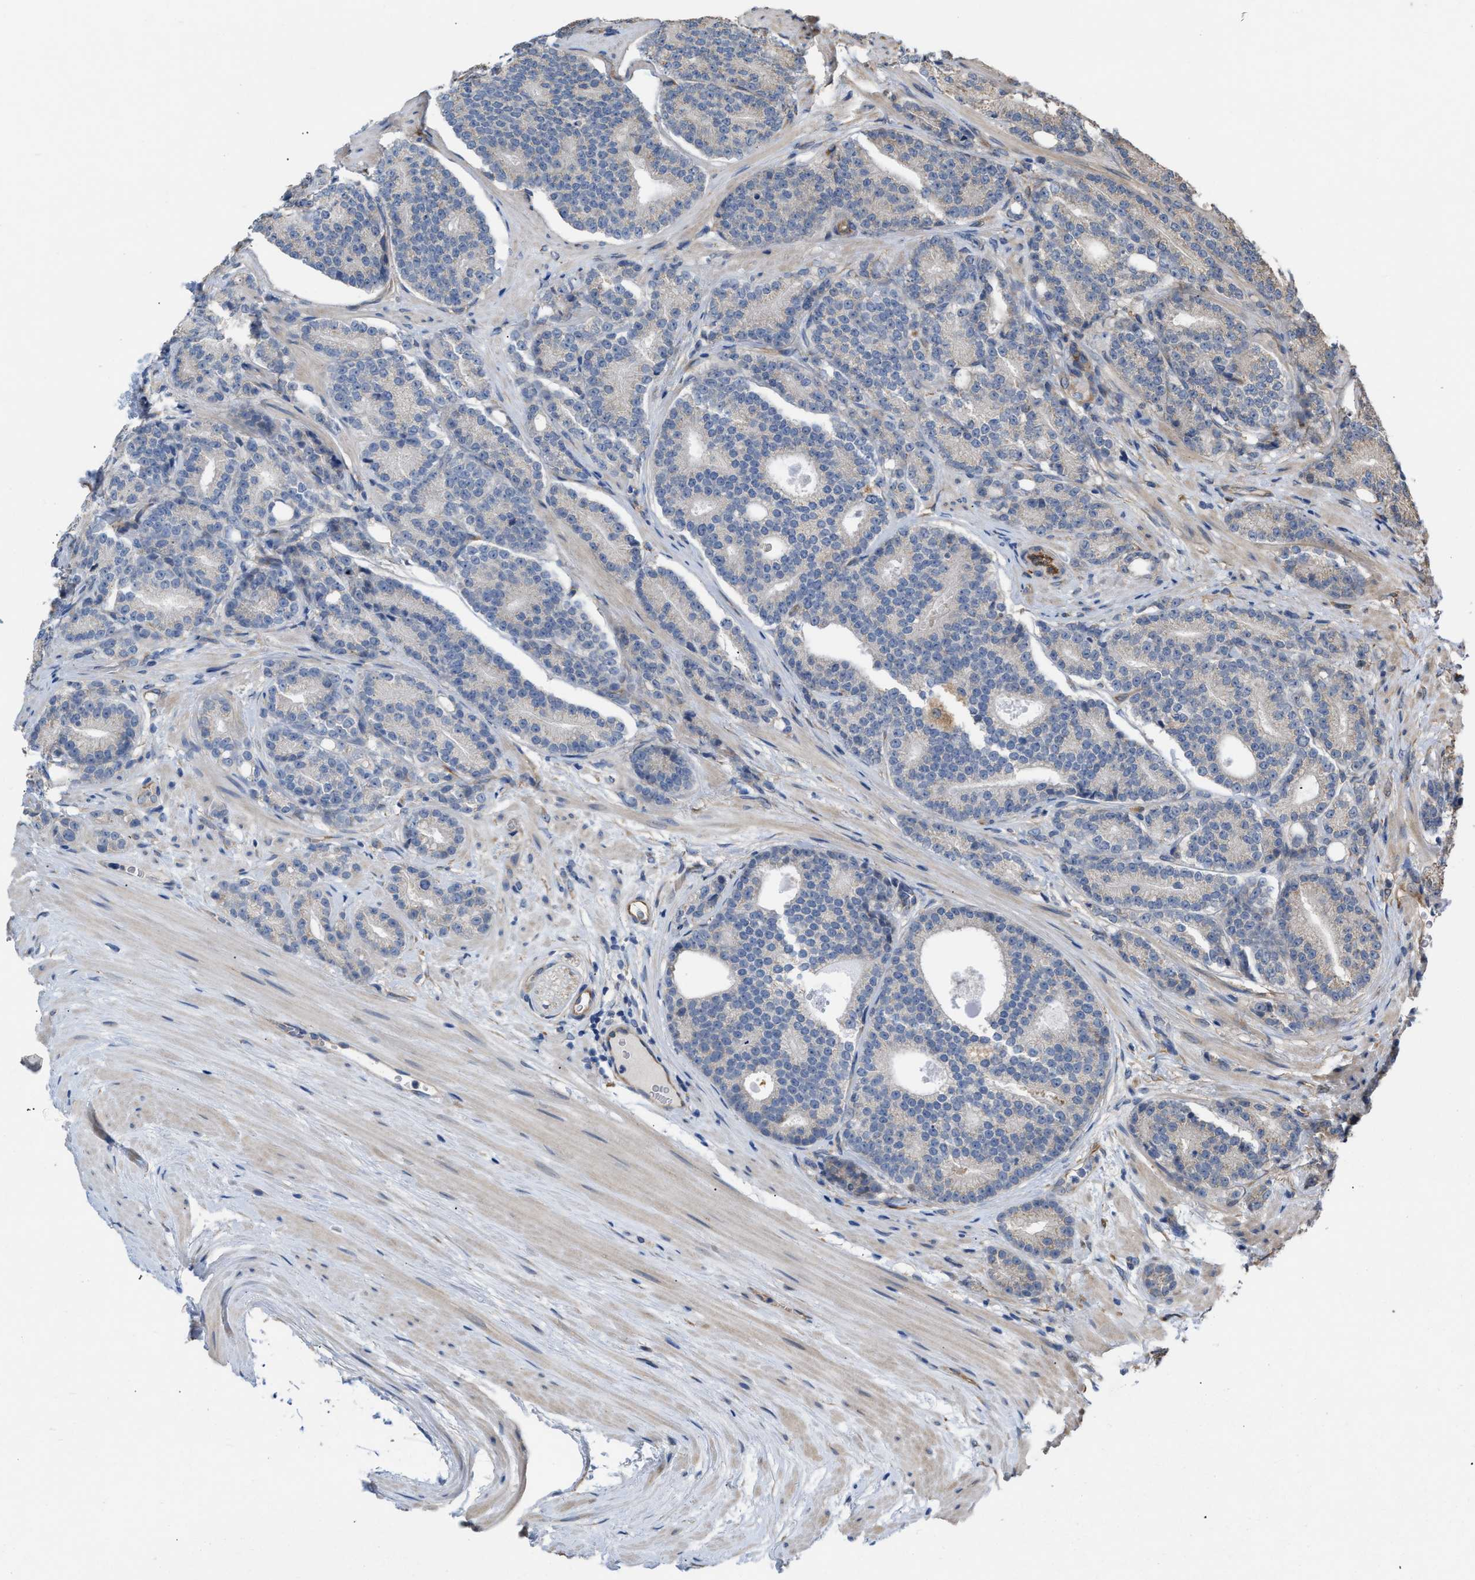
{"staining": {"intensity": "negative", "quantity": "none", "location": "none"}, "tissue": "prostate cancer", "cell_type": "Tumor cells", "image_type": "cancer", "snomed": [{"axis": "morphology", "description": "Adenocarcinoma, High grade"}, {"axis": "topography", "description": "Prostate"}], "caption": "High power microscopy image of an IHC image of high-grade adenocarcinoma (prostate), revealing no significant positivity in tumor cells.", "gene": "SLC4A11", "patient": {"sex": "male", "age": 61}}